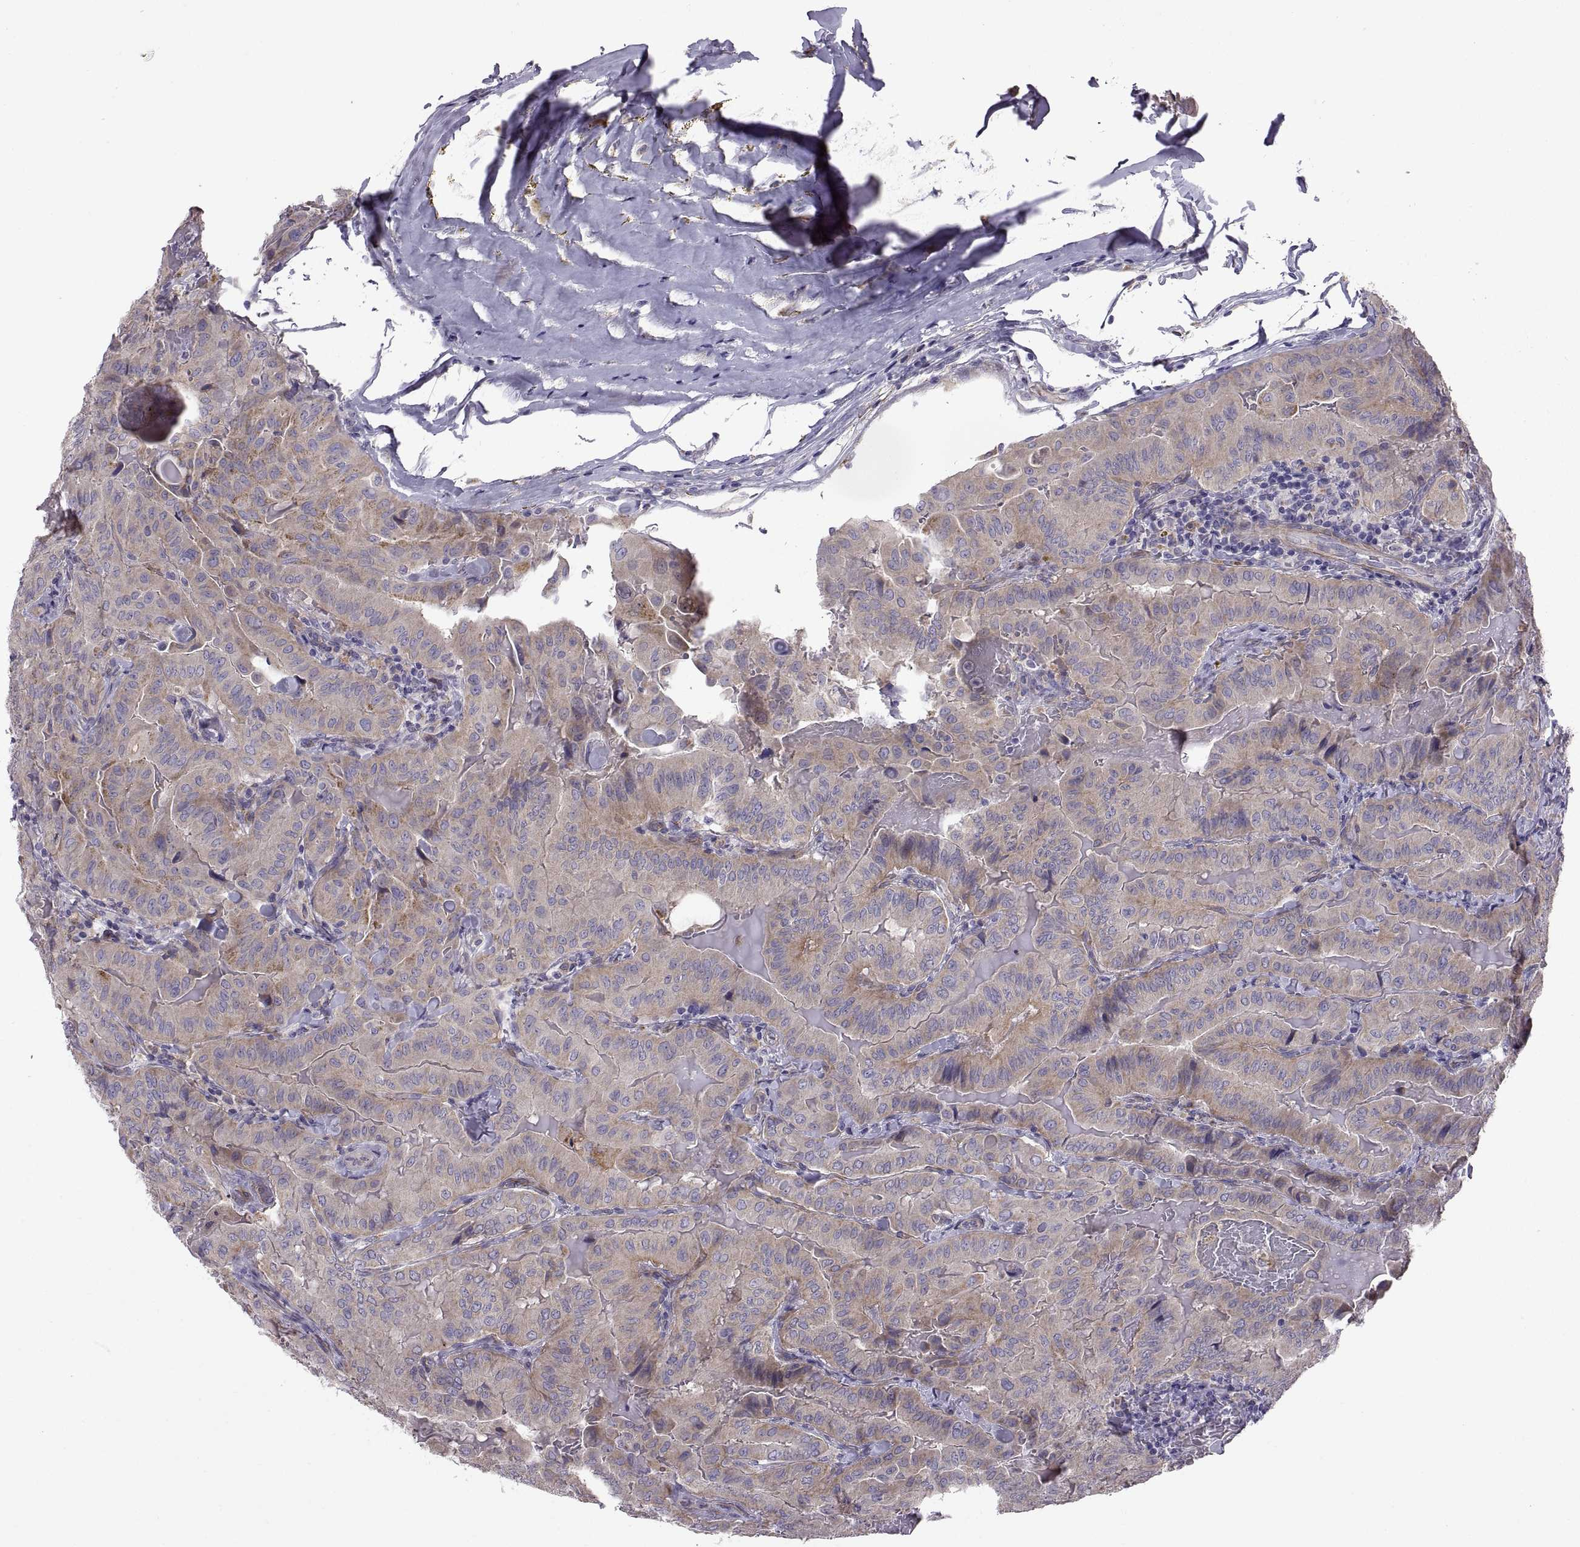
{"staining": {"intensity": "moderate", "quantity": "25%-75%", "location": "cytoplasmic/membranous"}, "tissue": "thyroid cancer", "cell_type": "Tumor cells", "image_type": "cancer", "snomed": [{"axis": "morphology", "description": "Papillary adenocarcinoma, NOS"}, {"axis": "topography", "description": "Thyroid gland"}], "caption": "This histopathology image displays immunohistochemistry staining of human thyroid cancer (papillary adenocarcinoma), with medium moderate cytoplasmic/membranous staining in approximately 25%-75% of tumor cells.", "gene": "ARSL", "patient": {"sex": "female", "age": 68}}